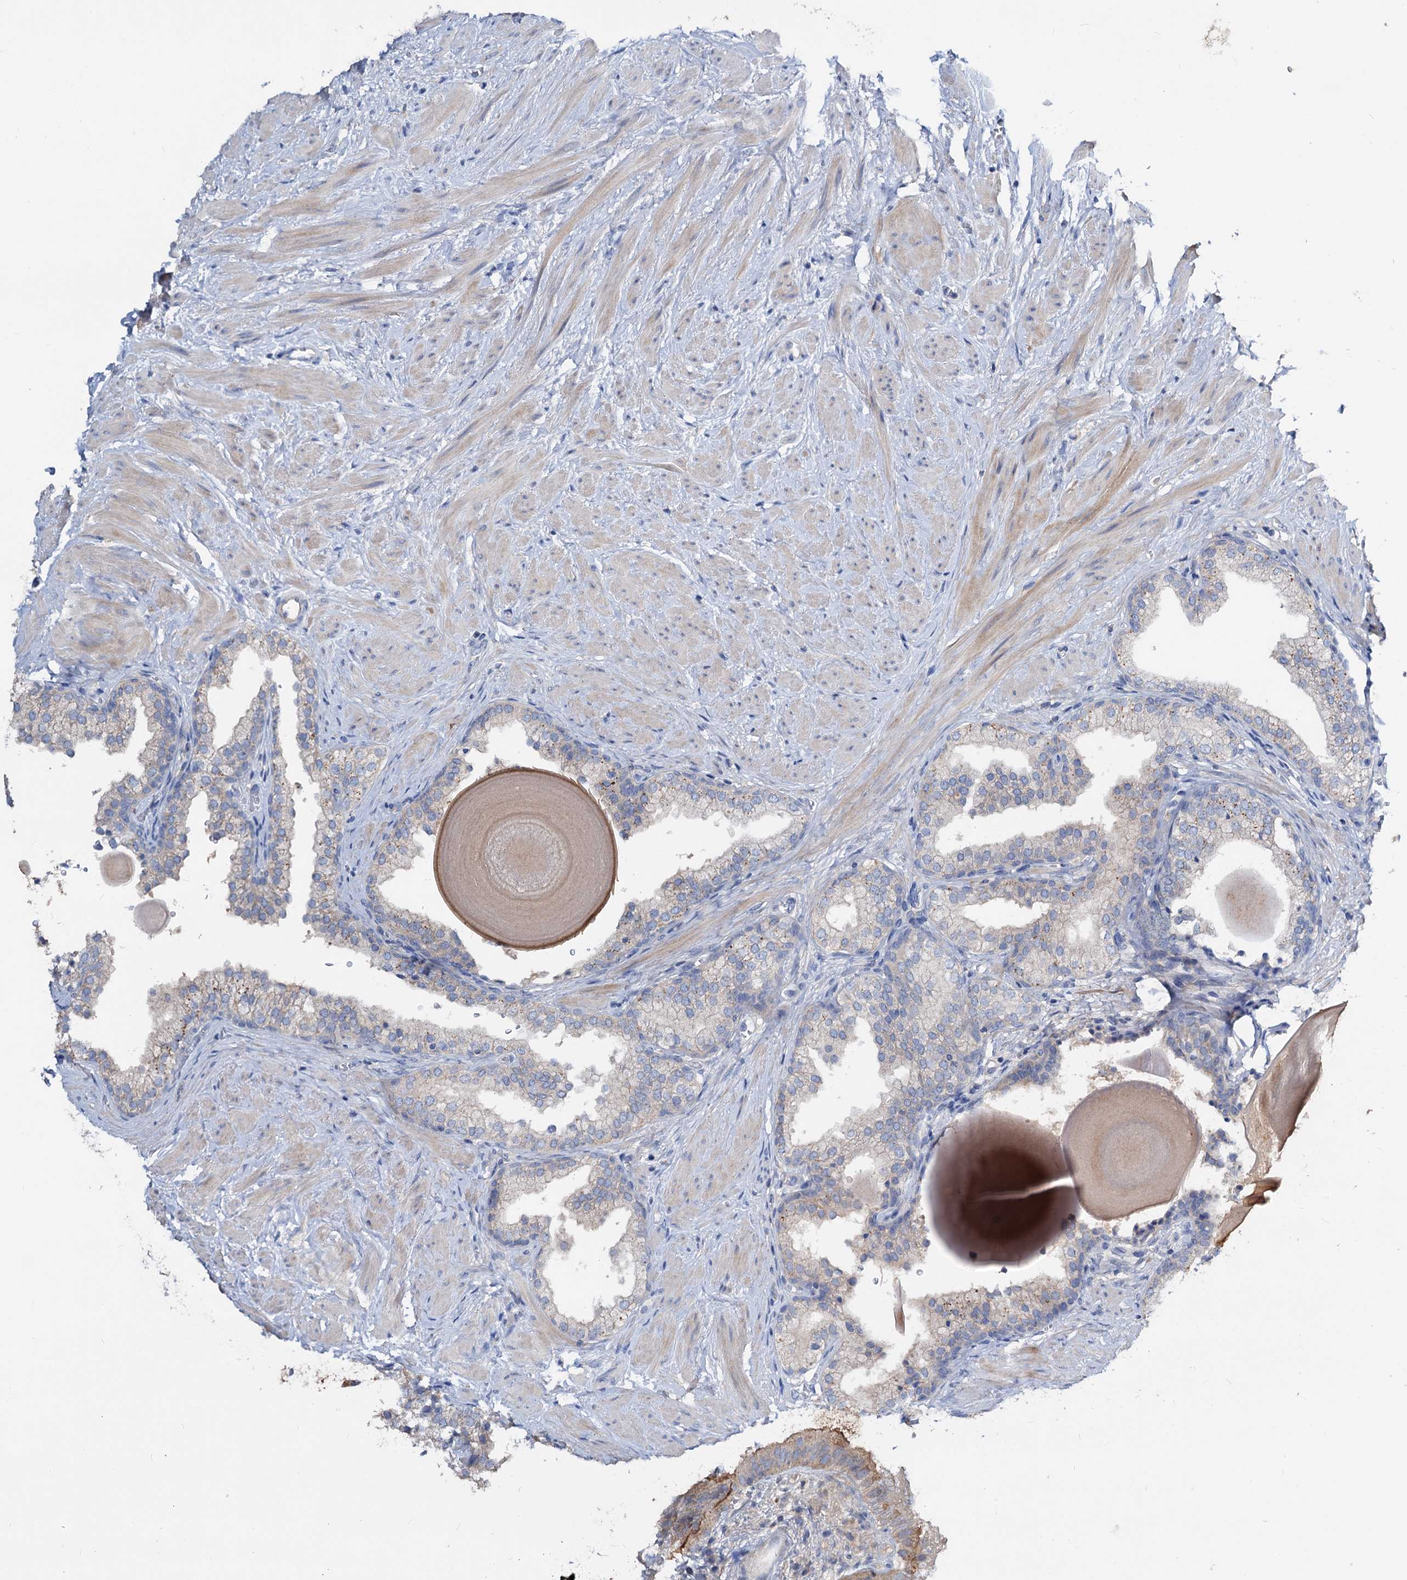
{"staining": {"intensity": "negative", "quantity": "none", "location": "none"}, "tissue": "prostate", "cell_type": "Glandular cells", "image_type": "normal", "snomed": [{"axis": "morphology", "description": "Normal tissue, NOS"}, {"axis": "topography", "description": "Prostate"}], "caption": "IHC of benign prostate shows no positivity in glandular cells. (Stains: DAB IHC with hematoxylin counter stain, Microscopy: brightfield microscopy at high magnification).", "gene": "ACY3", "patient": {"sex": "male", "age": 48}}